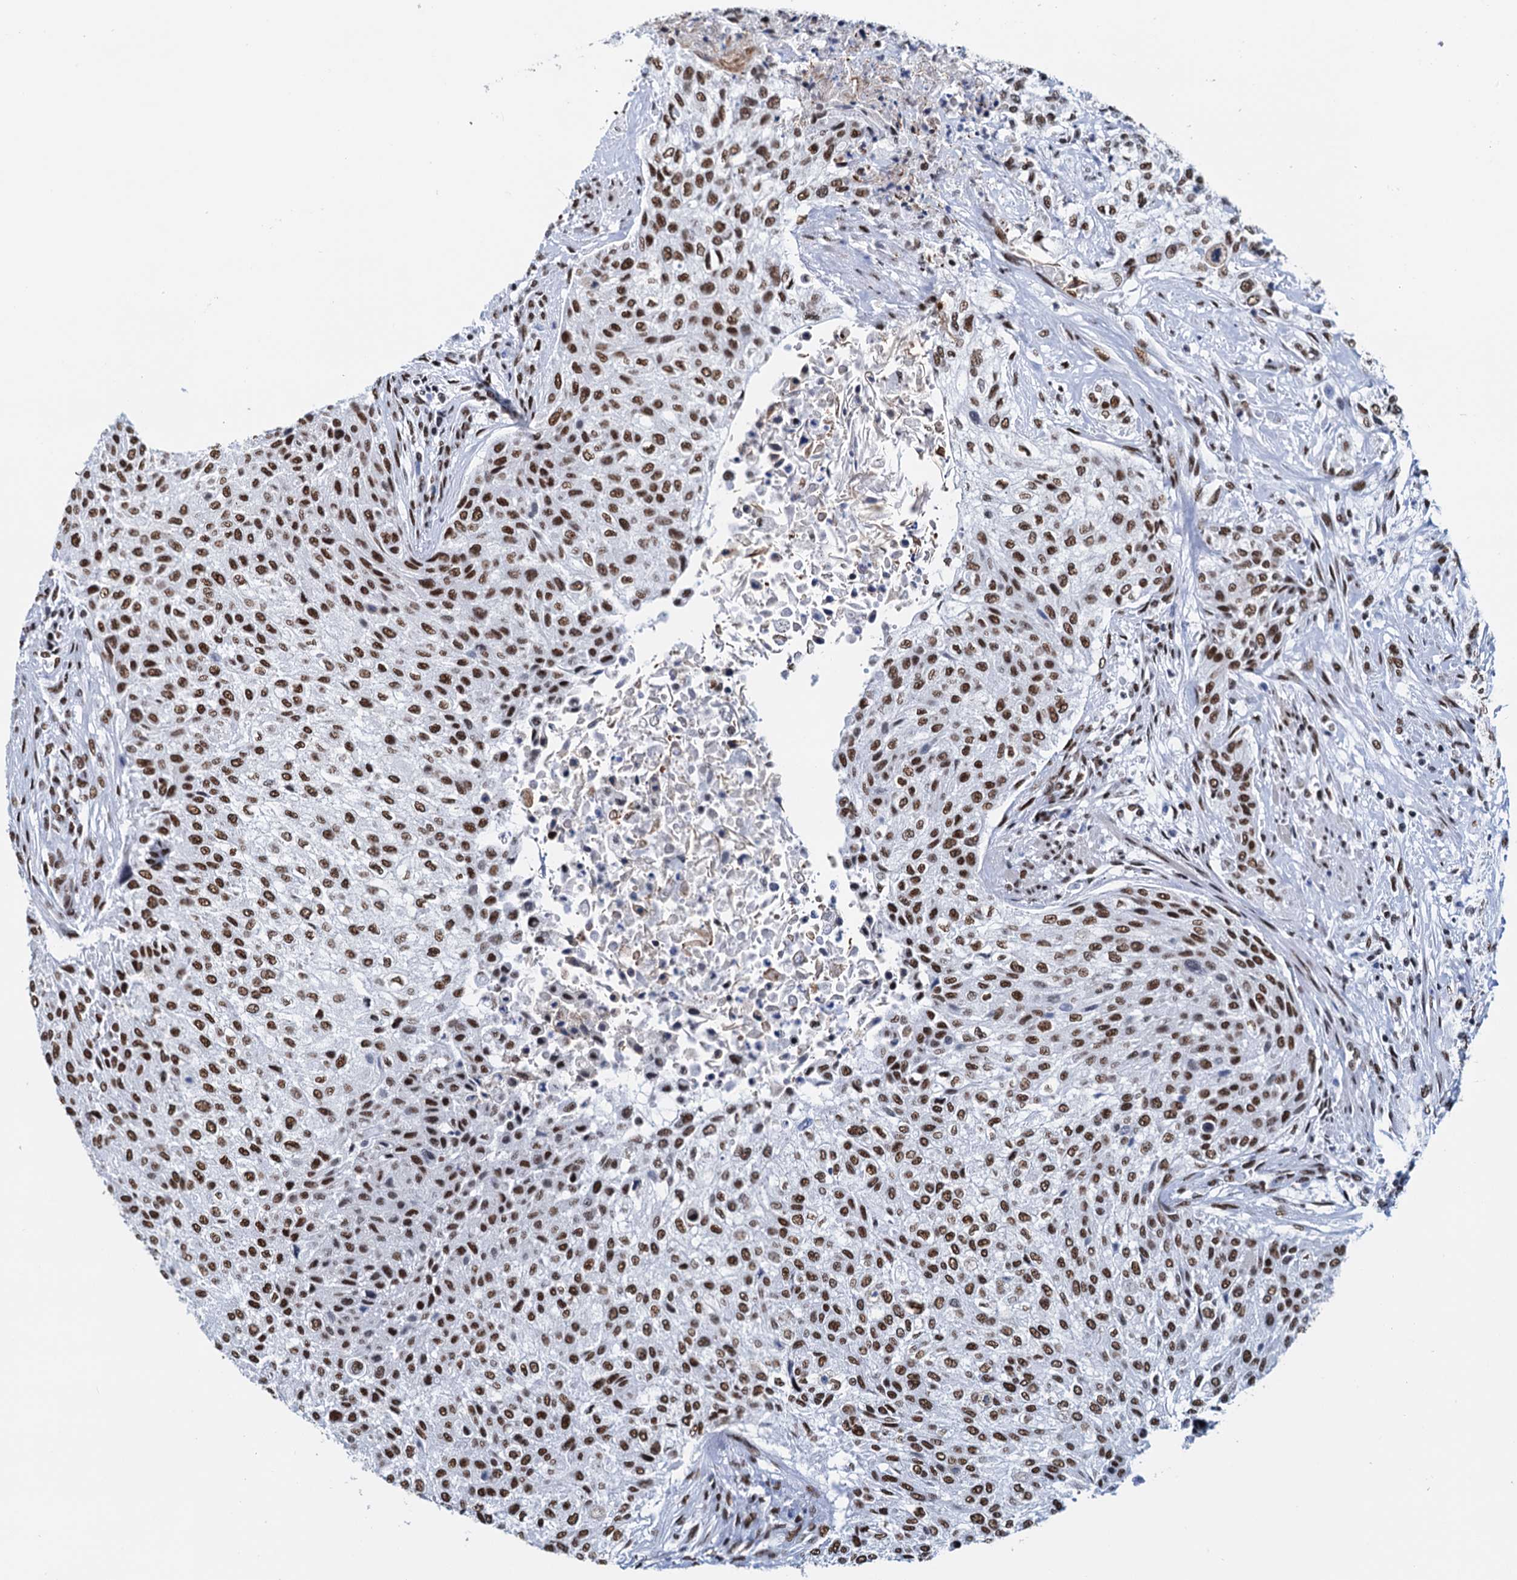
{"staining": {"intensity": "strong", "quantity": ">75%", "location": "nuclear"}, "tissue": "urothelial cancer", "cell_type": "Tumor cells", "image_type": "cancer", "snomed": [{"axis": "morphology", "description": "Normal tissue, NOS"}, {"axis": "morphology", "description": "Urothelial carcinoma, NOS"}, {"axis": "topography", "description": "Urinary bladder"}, {"axis": "topography", "description": "Peripheral nerve tissue"}], "caption": "Approximately >75% of tumor cells in human transitional cell carcinoma demonstrate strong nuclear protein expression as visualized by brown immunohistochemical staining.", "gene": "SLTM", "patient": {"sex": "male", "age": 35}}